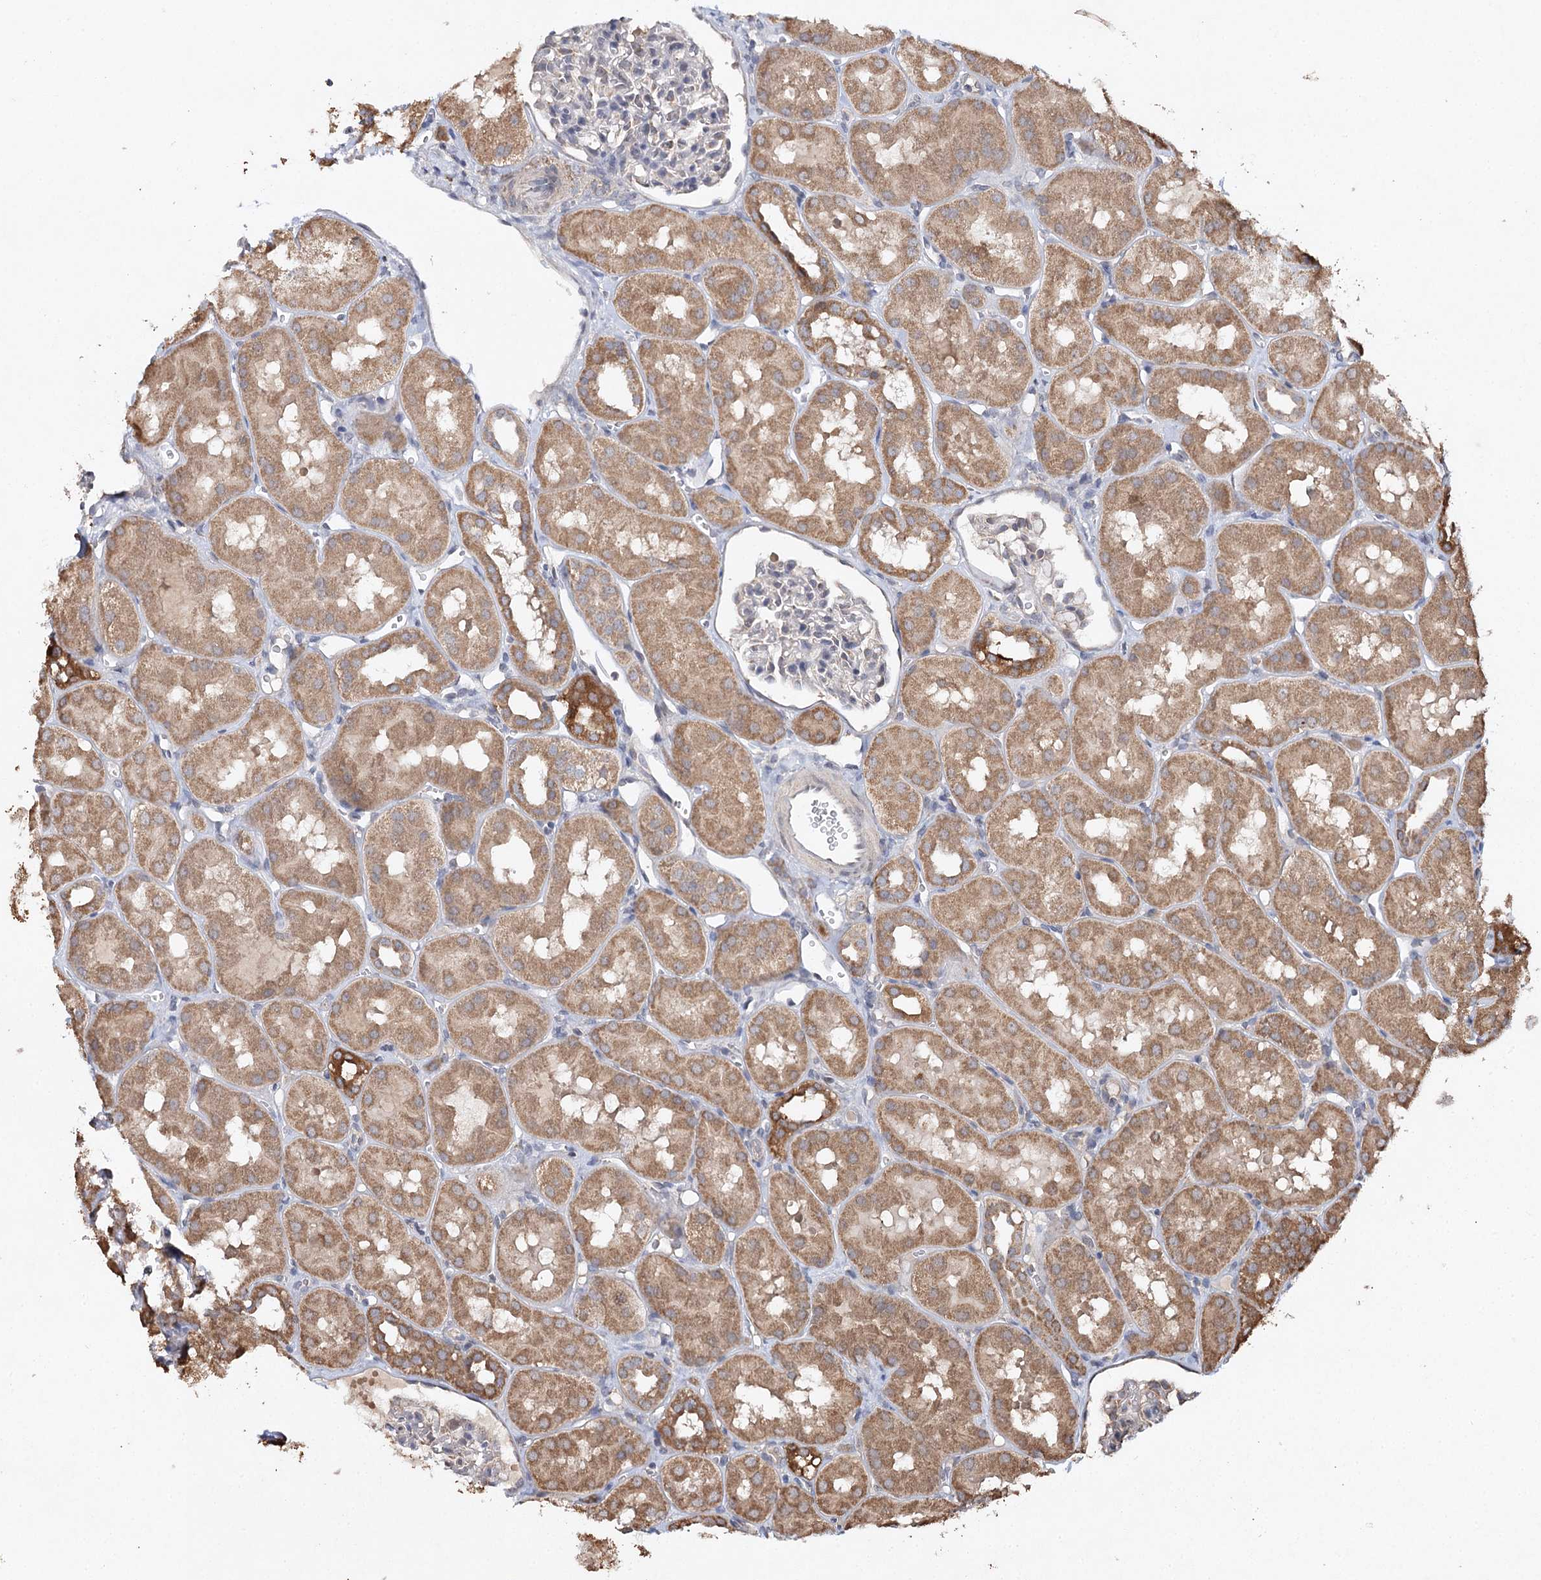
{"staining": {"intensity": "negative", "quantity": "none", "location": "none"}, "tissue": "kidney", "cell_type": "Cells in glomeruli", "image_type": "normal", "snomed": [{"axis": "morphology", "description": "Normal tissue, NOS"}, {"axis": "topography", "description": "Kidney"}, {"axis": "topography", "description": "Urinary bladder"}], "caption": "High power microscopy image of an immunohistochemistry (IHC) photomicrograph of unremarkable kidney, revealing no significant staining in cells in glomeruli. (DAB (3,3'-diaminobenzidine) immunohistochemistry visualized using brightfield microscopy, high magnification).", "gene": "PIK3CB", "patient": {"sex": "male", "age": 16}}